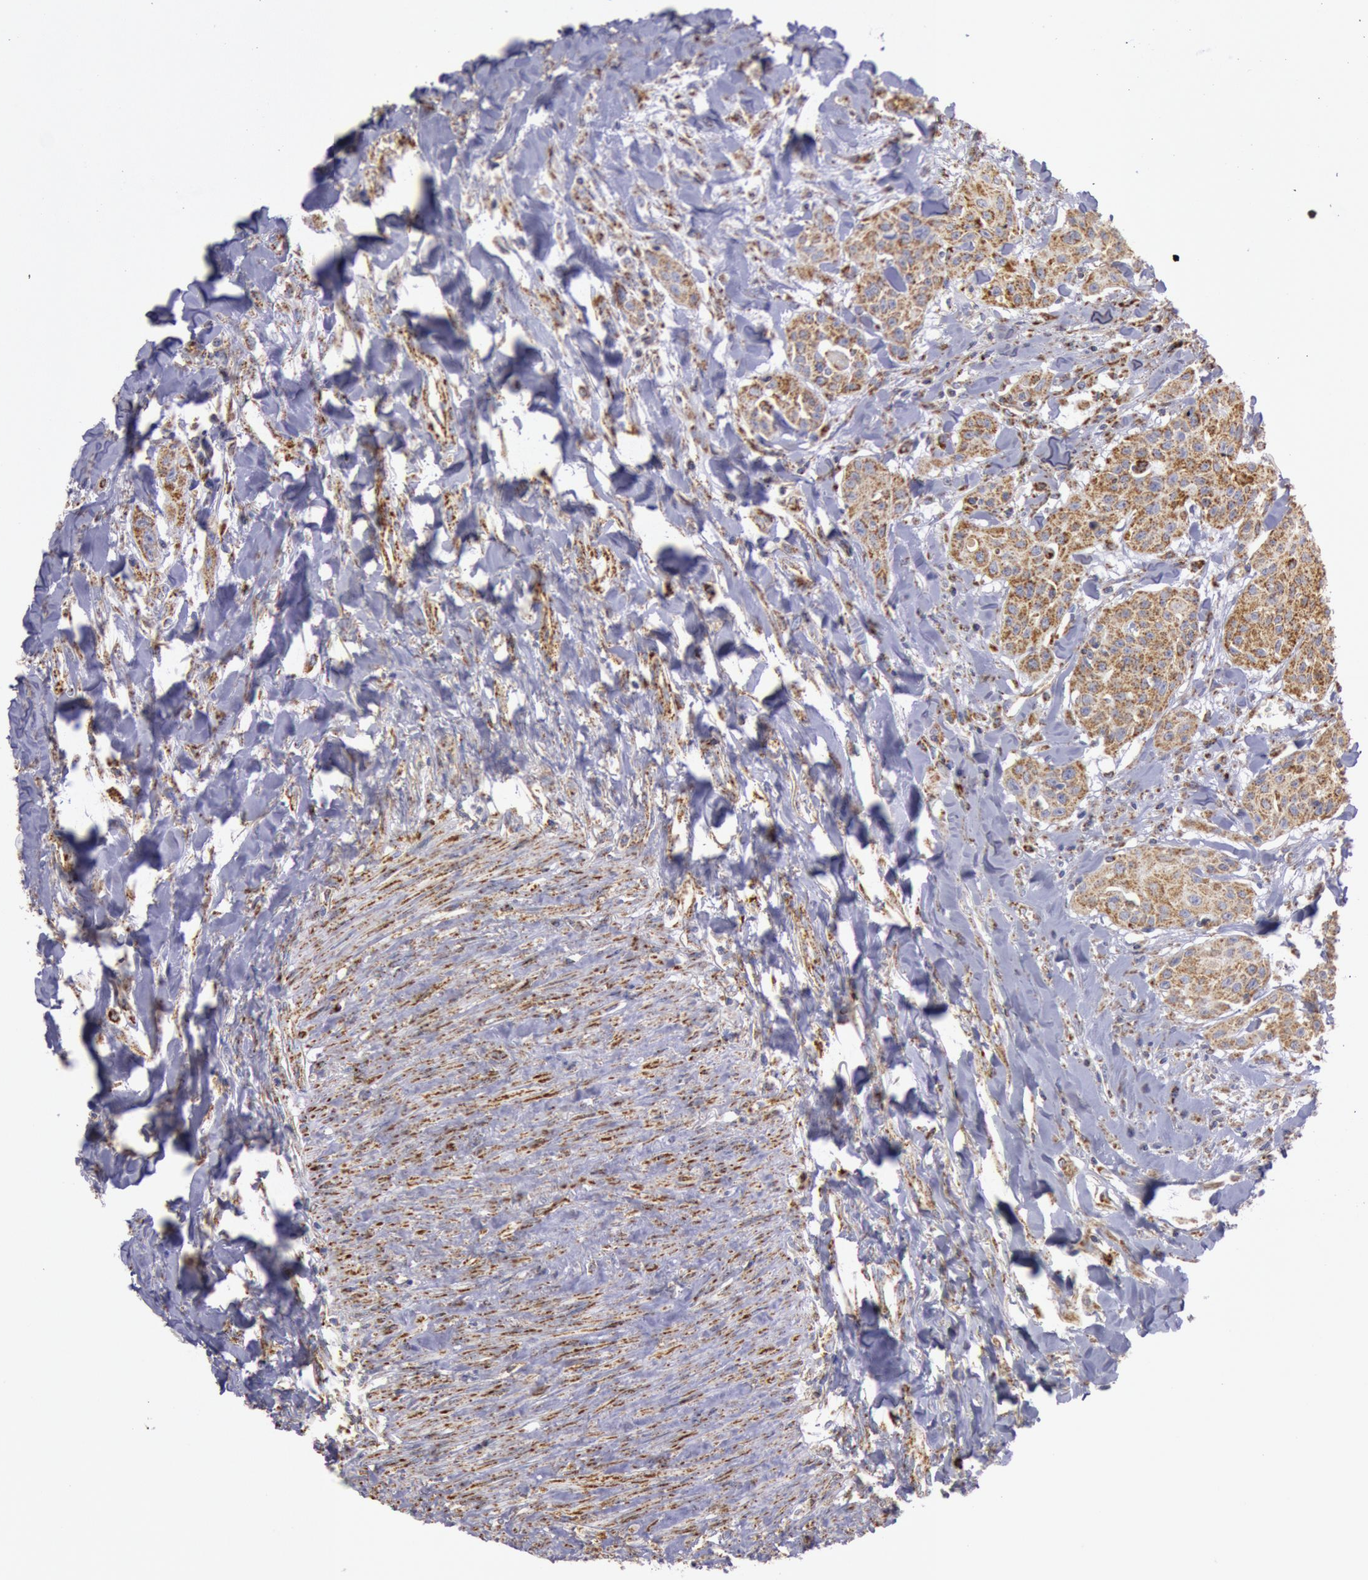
{"staining": {"intensity": "weak", "quantity": "25%-75%", "location": "cytoplasmic/membranous"}, "tissue": "head and neck cancer", "cell_type": "Tumor cells", "image_type": "cancer", "snomed": [{"axis": "morphology", "description": "Squamous cell carcinoma, NOS"}, {"axis": "morphology", "description": "Squamous cell carcinoma, metastatic, NOS"}, {"axis": "topography", "description": "Lymph node"}, {"axis": "topography", "description": "Salivary gland"}, {"axis": "topography", "description": "Head-Neck"}], "caption": "A histopathology image of human head and neck cancer stained for a protein displays weak cytoplasmic/membranous brown staining in tumor cells. Immunohistochemistry stains the protein in brown and the nuclei are stained blue.", "gene": "CYC1", "patient": {"sex": "female", "age": 74}}